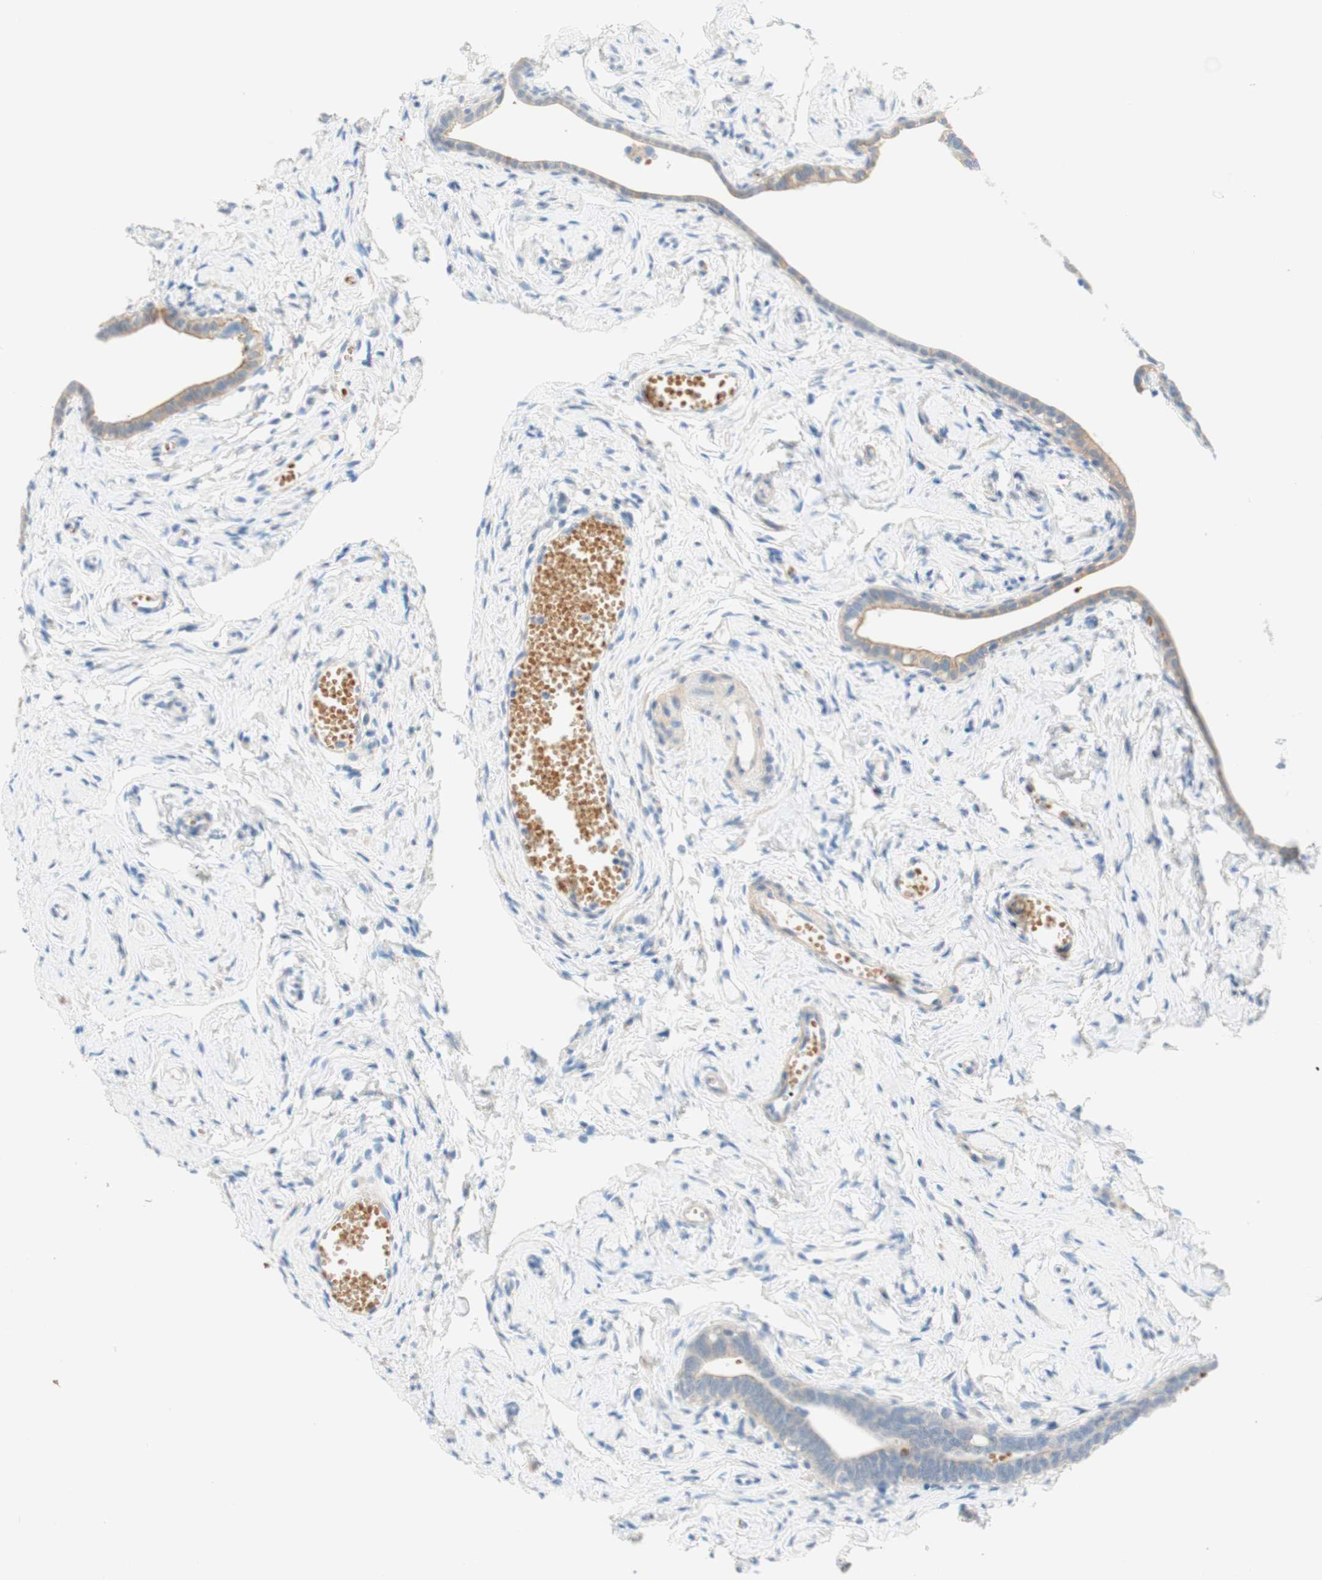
{"staining": {"intensity": "weak", "quantity": "25%-75%", "location": "cytoplasmic/membranous"}, "tissue": "fallopian tube", "cell_type": "Glandular cells", "image_type": "normal", "snomed": [{"axis": "morphology", "description": "Normal tissue, NOS"}, {"axis": "topography", "description": "Fallopian tube"}], "caption": "The photomicrograph displays staining of normal fallopian tube, revealing weak cytoplasmic/membranous protein positivity (brown color) within glandular cells. (DAB (3,3'-diaminobenzidine) IHC, brown staining for protein, blue staining for nuclei).", "gene": "ENTREP2", "patient": {"sex": "female", "age": 71}}